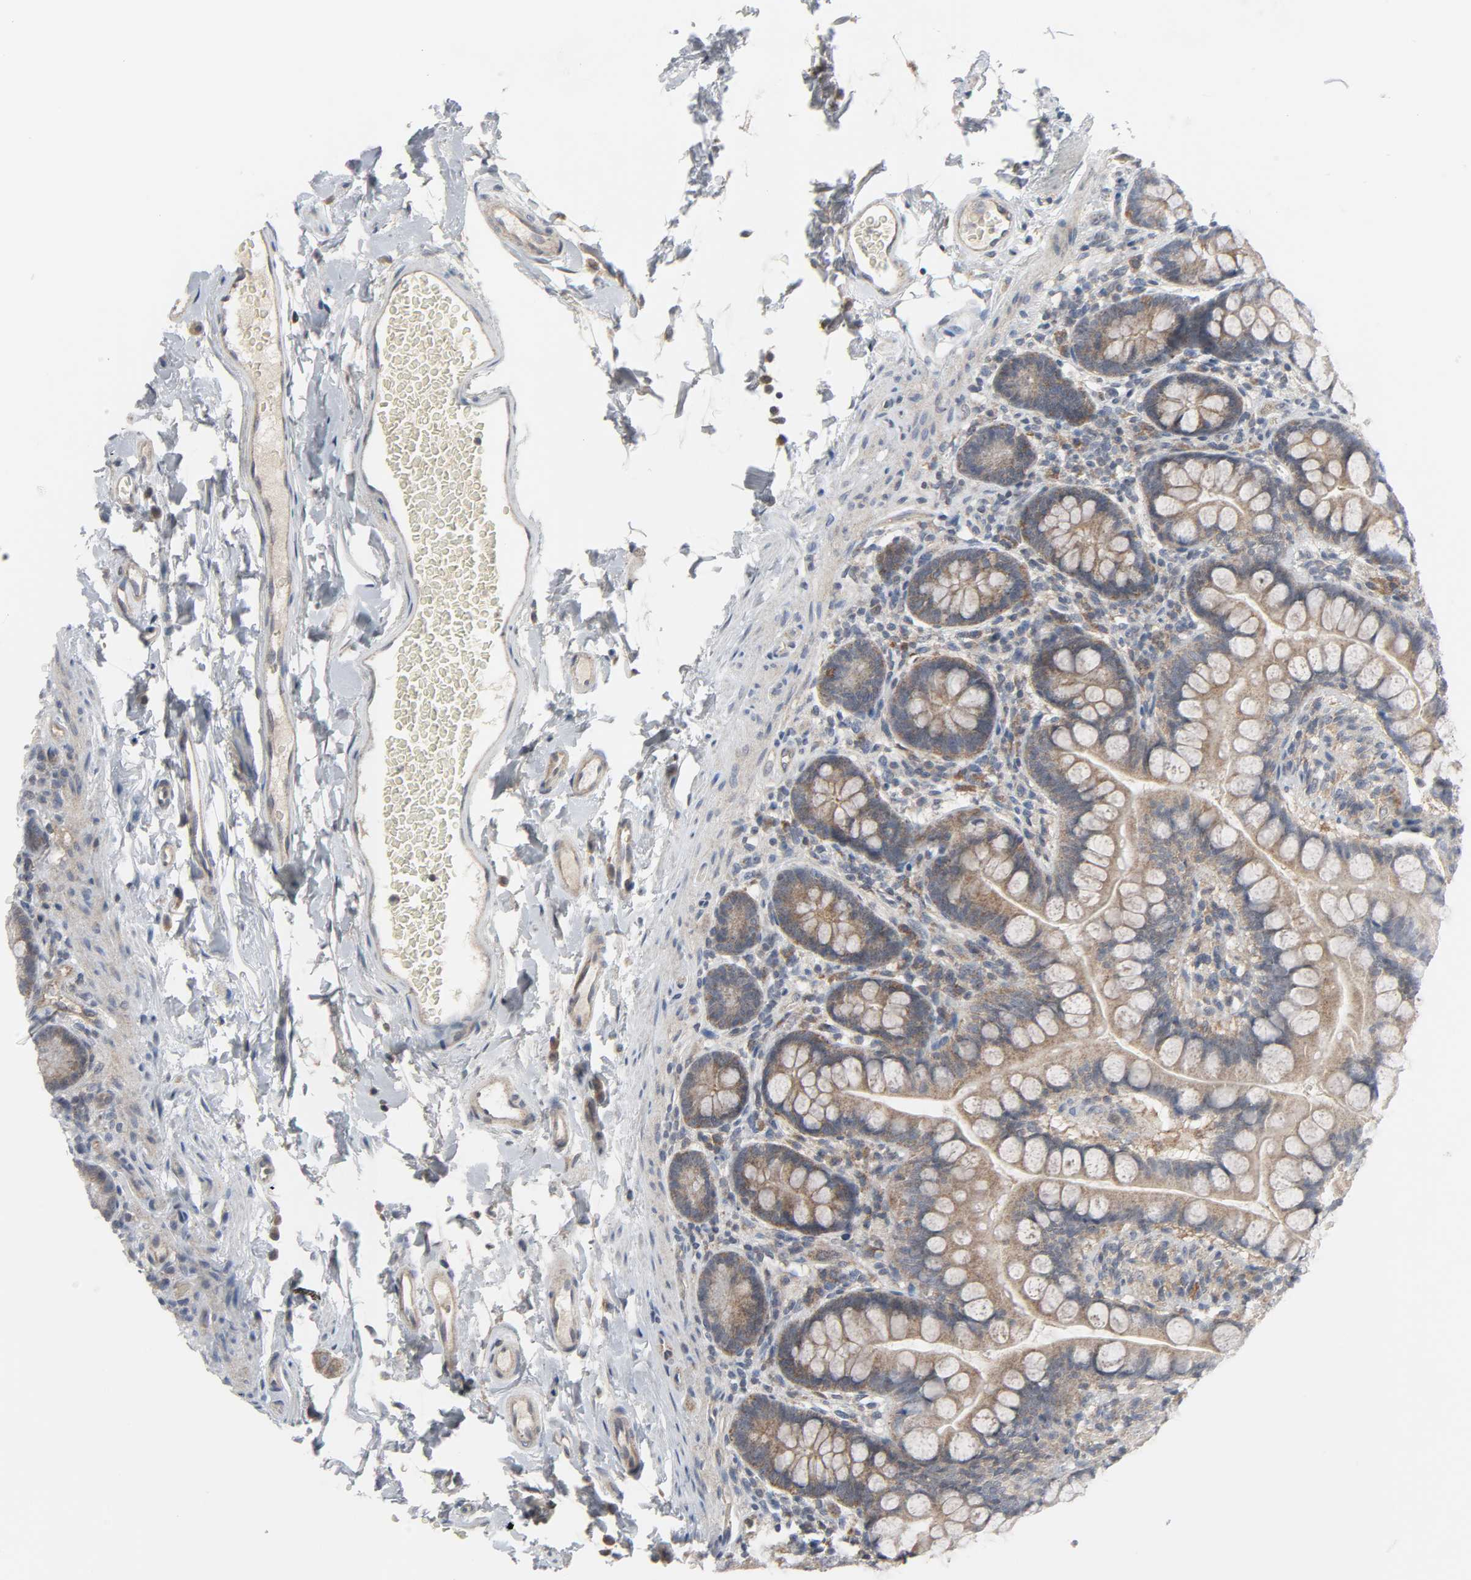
{"staining": {"intensity": "moderate", "quantity": ">75%", "location": "cytoplasmic/membranous"}, "tissue": "small intestine", "cell_type": "Glandular cells", "image_type": "normal", "snomed": [{"axis": "morphology", "description": "Normal tissue, NOS"}, {"axis": "topography", "description": "Small intestine"}], "caption": "A medium amount of moderate cytoplasmic/membranous expression is appreciated in approximately >75% of glandular cells in unremarkable small intestine. (DAB IHC, brown staining for protein, blue staining for nuclei).", "gene": "CLIP1", "patient": {"sex": "female", "age": 58}}